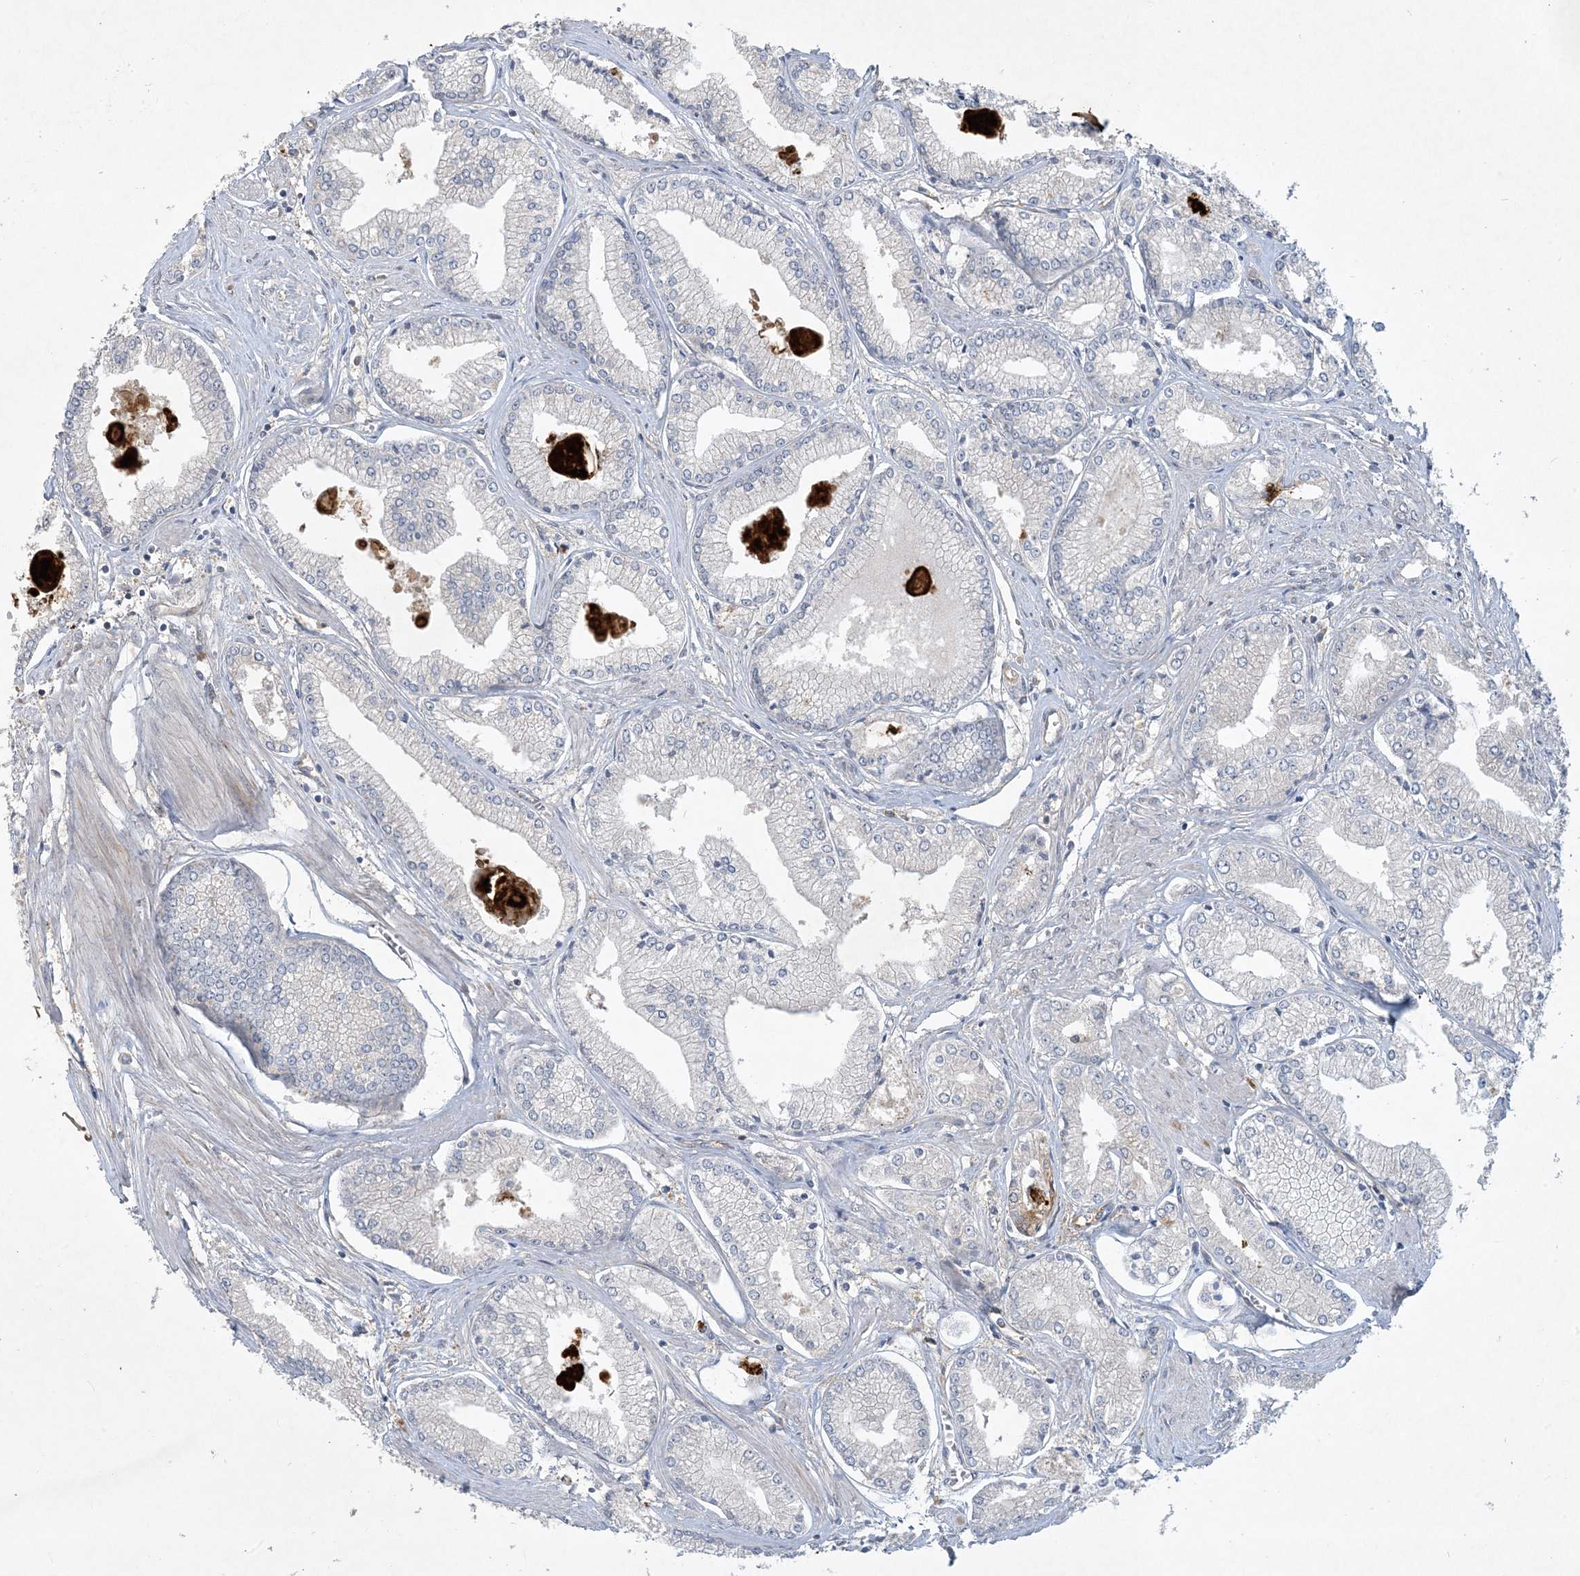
{"staining": {"intensity": "negative", "quantity": "none", "location": "none"}, "tissue": "prostate cancer", "cell_type": "Tumor cells", "image_type": "cancer", "snomed": [{"axis": "morphology", "description": "Adenocarcinoma, Low grade"}, {"axis": "topography", "description": "Prostate"}], "caption": "Protein analysis of prostate cancer shows no significant positivity in tumor cells. The staining is performed using DAB (3,3'-diaminobenzidine) brown chromogen with nuclei counter-stained in using hematoxylin.", "gene": "CDS1", "patient": {"sex": "male", "age": 60}}